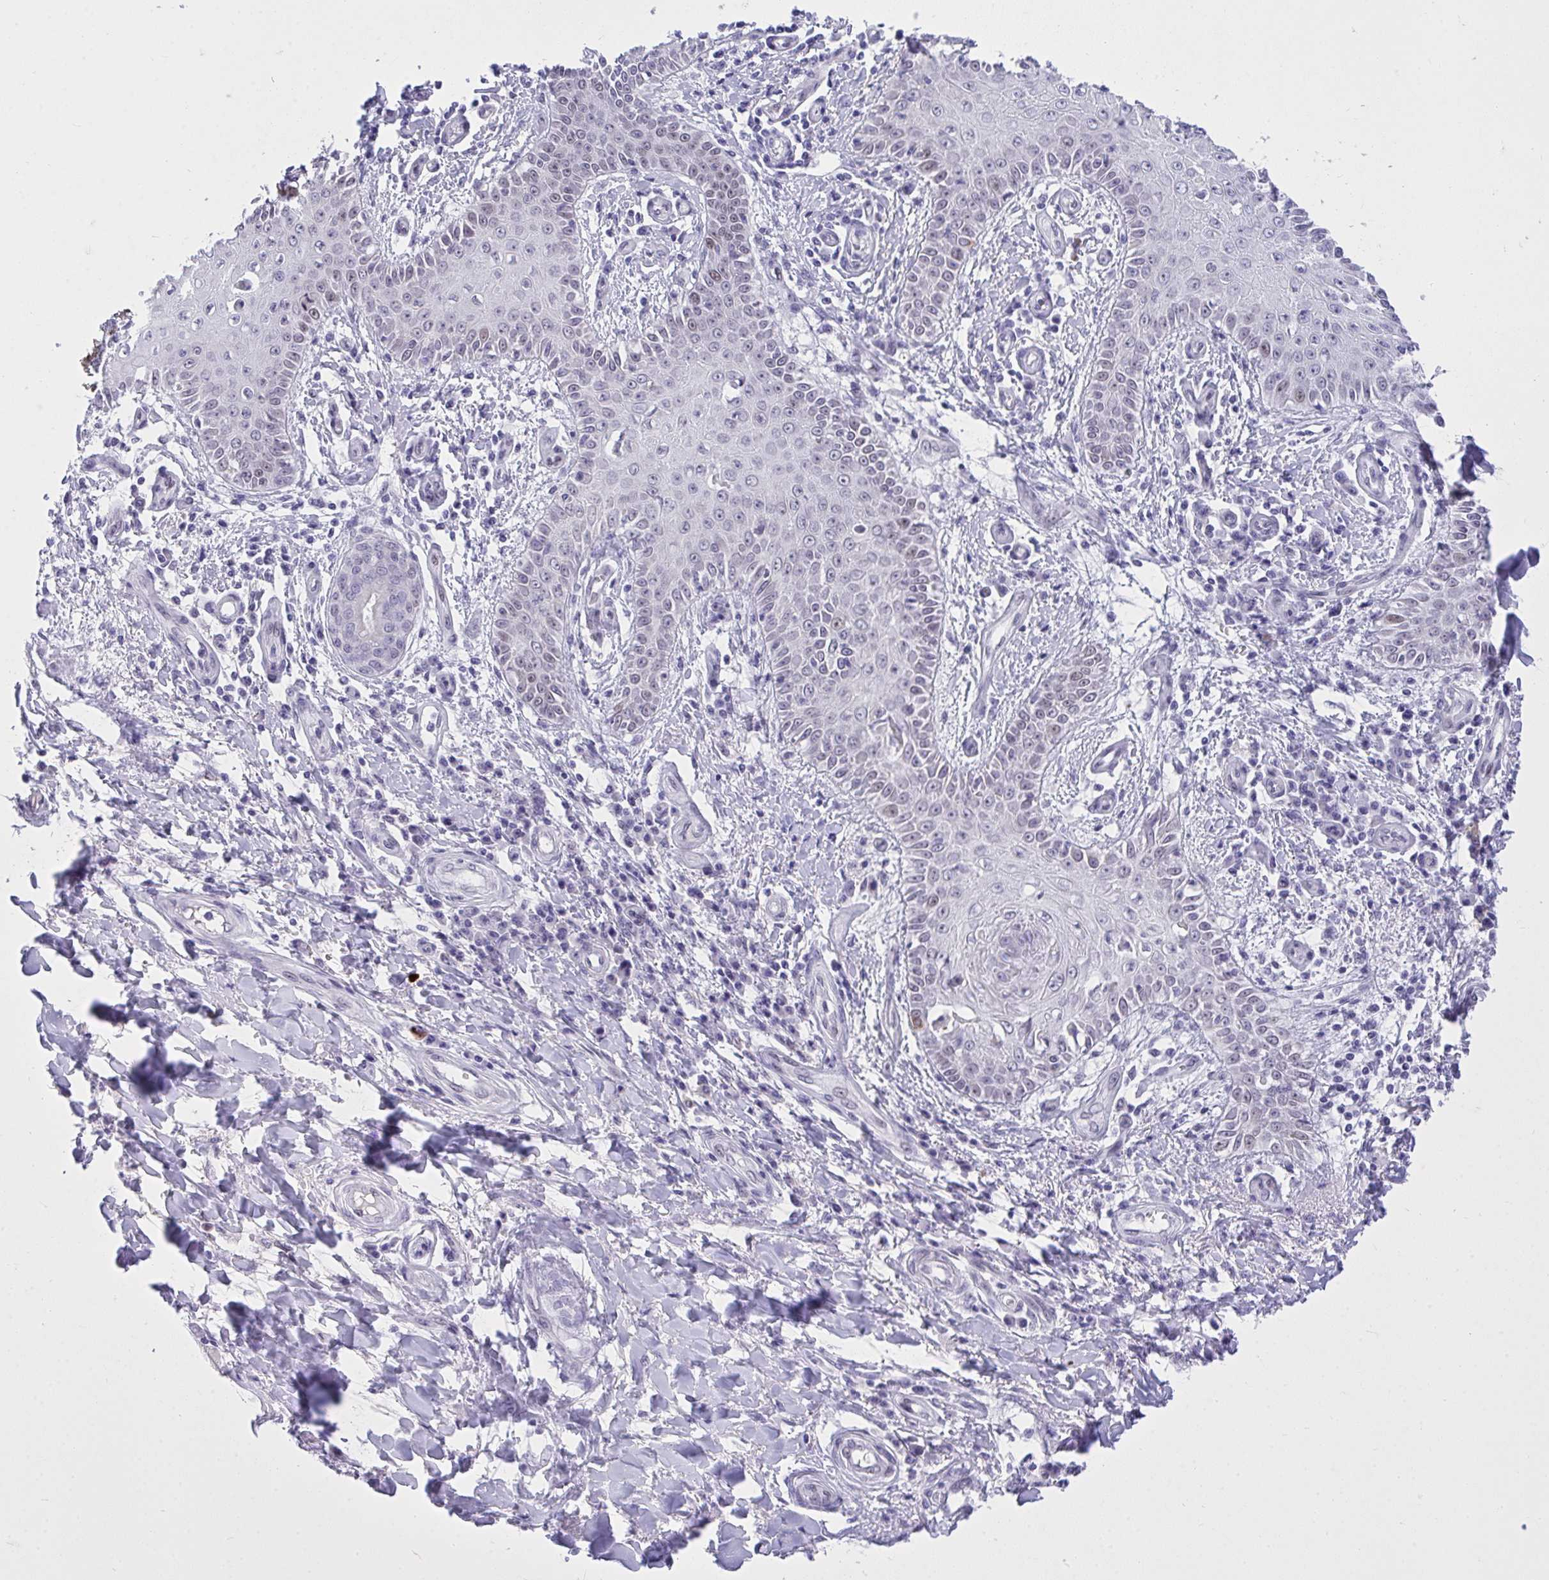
{"staining": {"intensity": "negative", "quantity": "none", "location": "none"}, "tissue": "skin cancer", "cell_type": "Tumor cells", "image_type": "cancer", "snomed": [{"axis": "morphology", "description": "Squamous cell carcinoma, NOS"}, {"axis": "topography", "description": "Skin"}], "caption": "A micrograph of human skin cancer is negative for staining in tumor cells.", "gene": "TEAD4", "patient": {"sex": "male", "age": 70}}